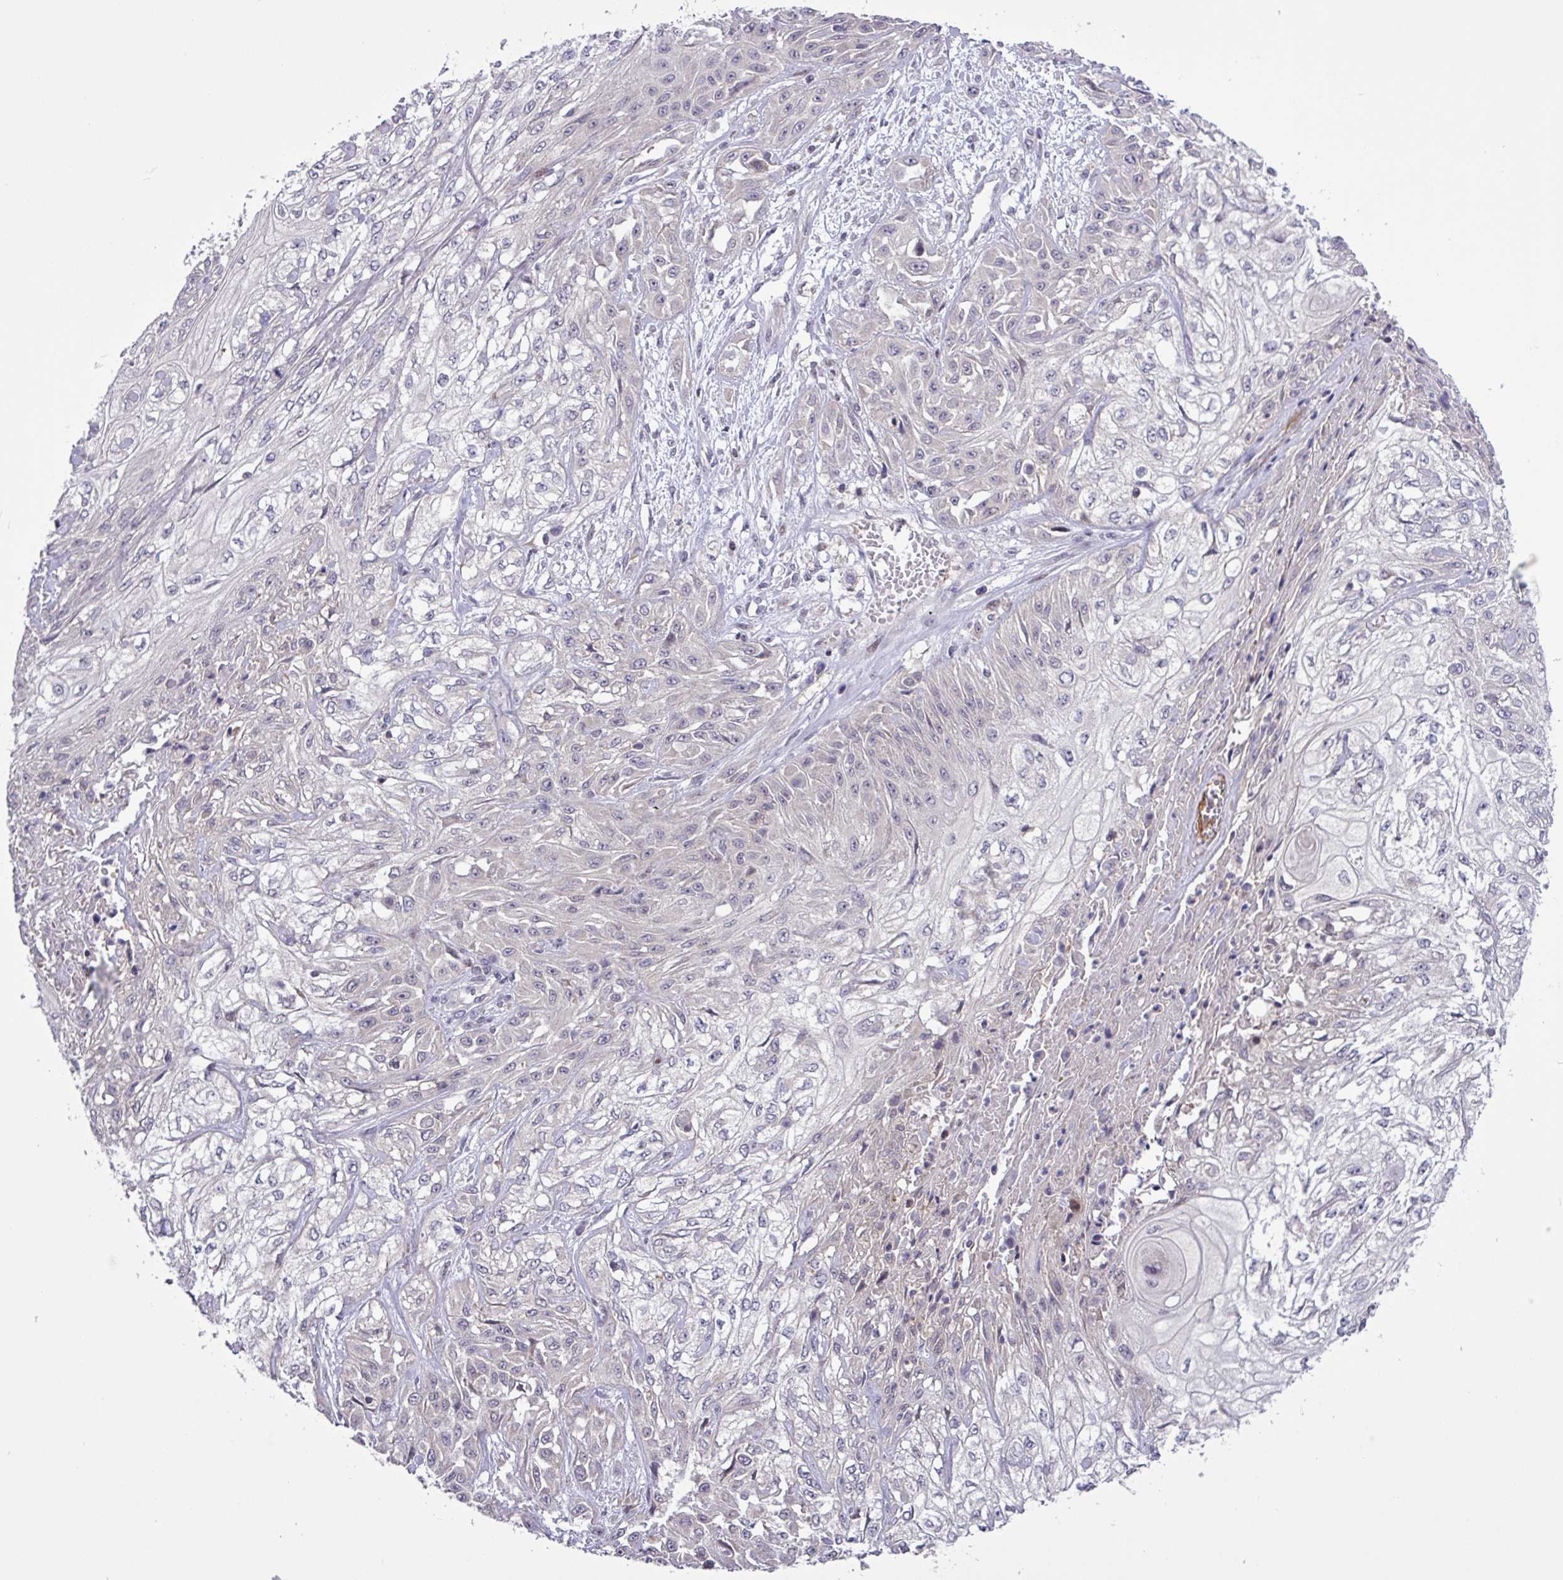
{"staining": {"intensity": "negative", "quantity": "none", "location": "none"}, "tissue": "skin cancer", "cell_type": "Tumor cells", "image_type": "cancer", "snomed": [{"axis": "morphology", "description": "Squamous cell carcinoma, NOS"}, {"axis": "morphology", "description": "Squamous cell carcinoma, metastatic, NOS"}, {"axis": "topography", "description": "Skin"}, {"axis": "topography", "description": "Lymph node"}], "caption": "A micrograph of skin cancer stained for a protein reveals no brown staining in tumor cells.", "gene": "RTL3", "patient": {"sex": "male", "age": 75}}